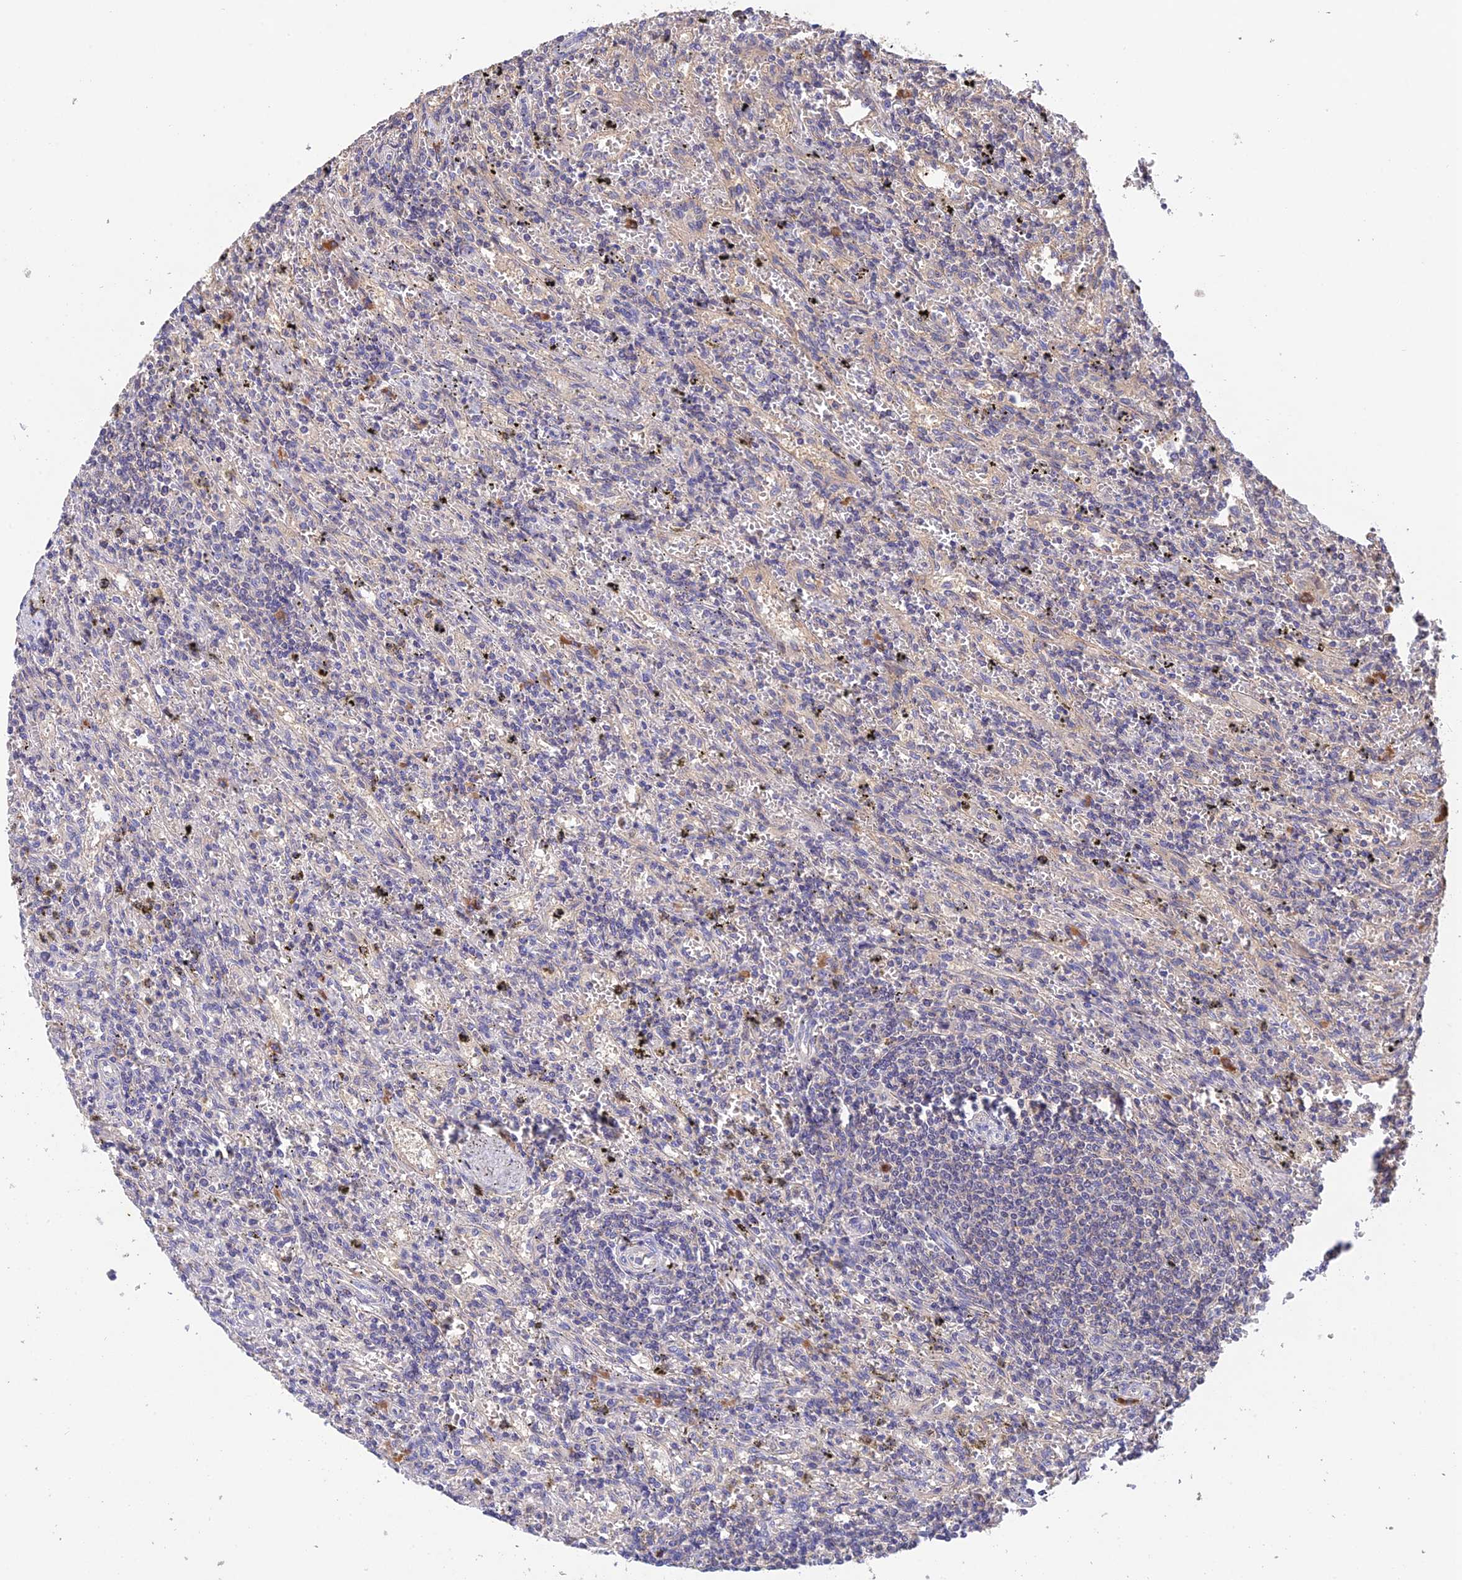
{"staining": {"intensity": "negative", "quantity": "none", "location": "none"}, "tissue": "lymphoma", "cell_type": "Tumor cells", "image_type": "cancer", "snomed": [{"axis": "morphology", "description": "Malignant lymphoma, non-Hodgkin's type, Low grade"}, {"axis": "topography", "description": "Spleen"}], "caption": "Low-grade malignant lymphoma, non-Hodgkin's type was stained to show a protein in brown. There is no significant positivity in tumor cells.", "gene": "DENND5B", "patient": {"sex": "male", "age": 76}}